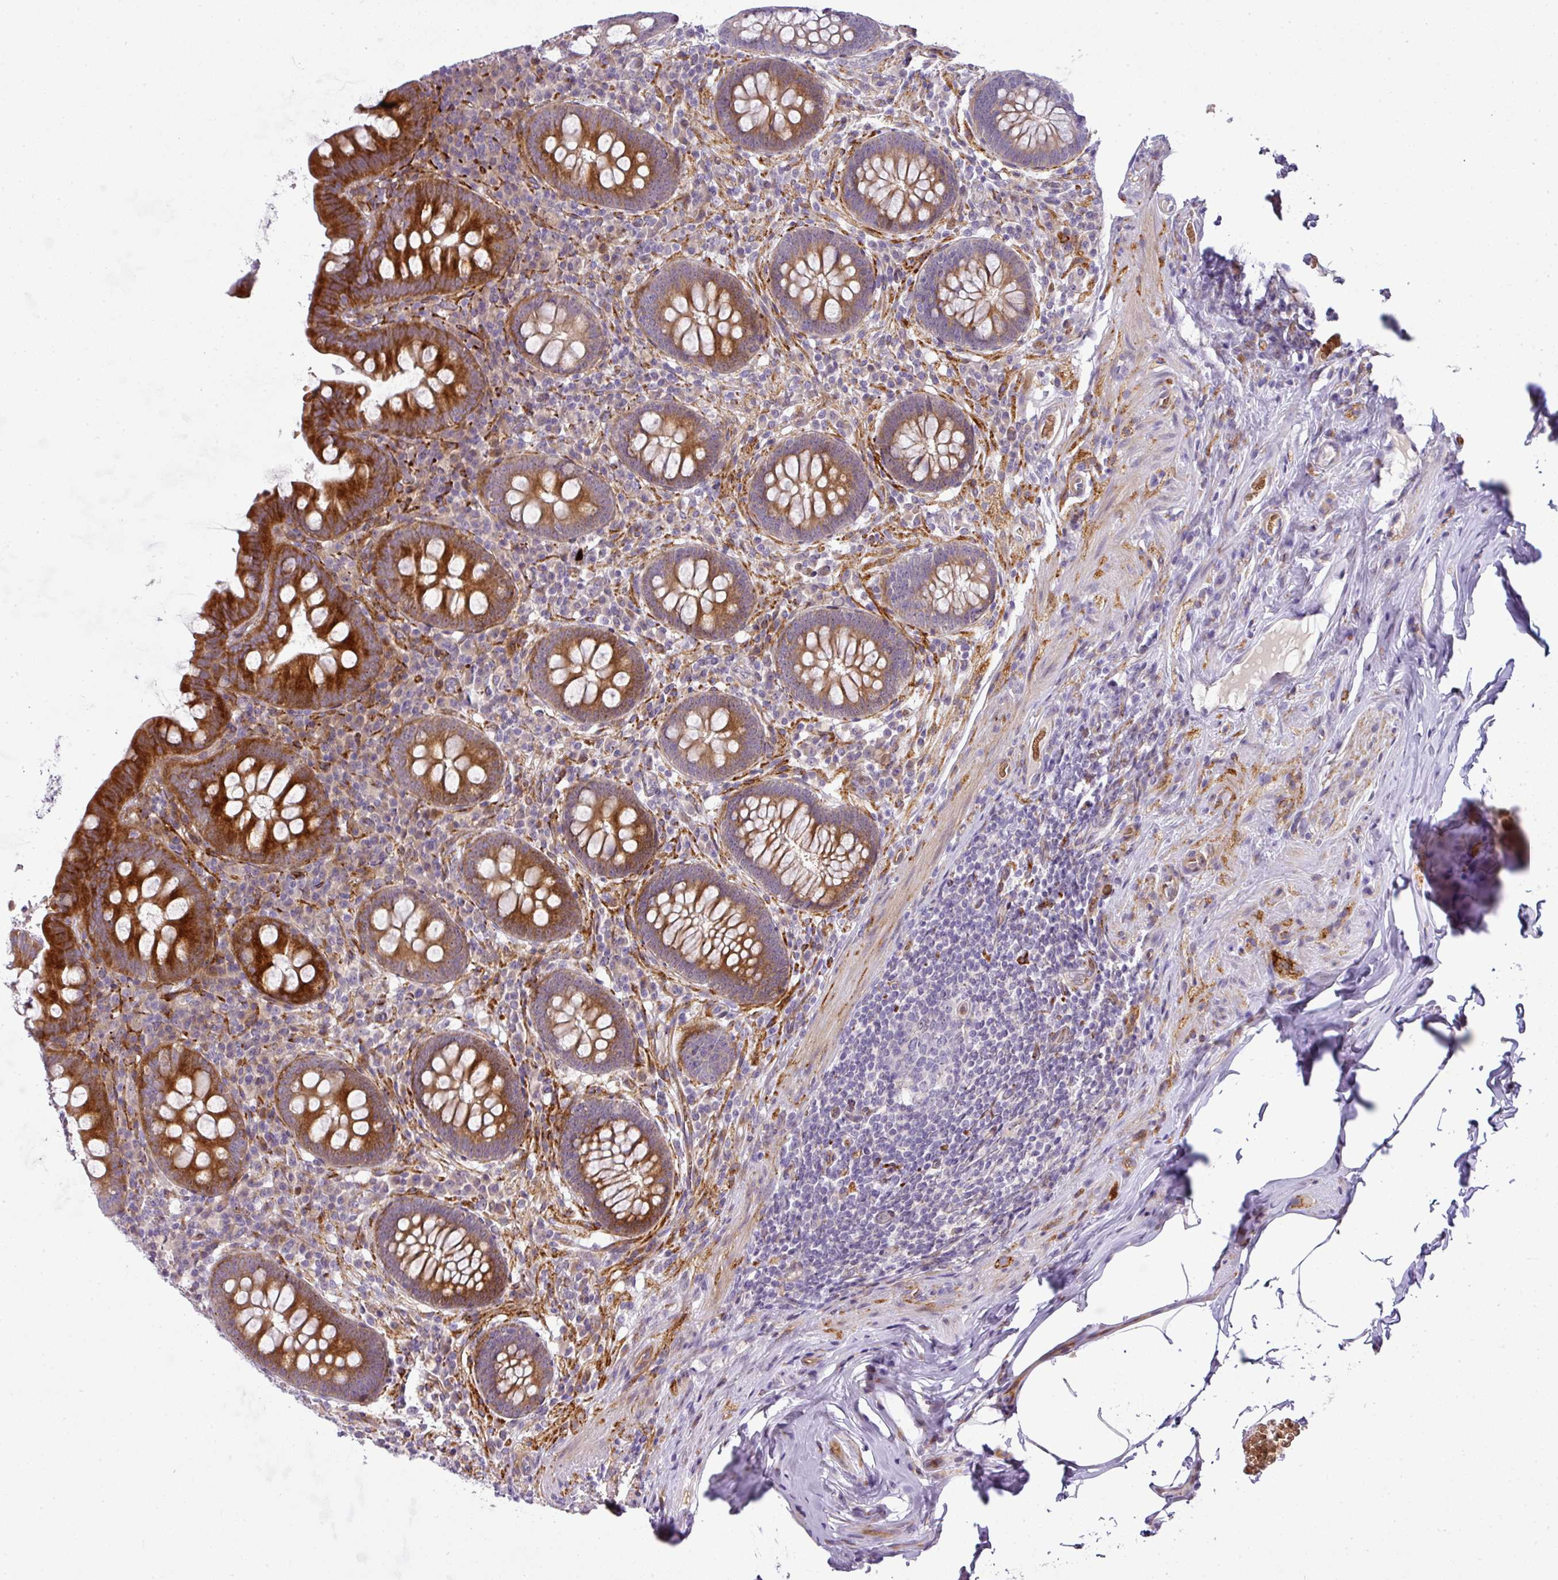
{"staining": {"intensity": "strong", "quantity": "25%-75%", "location": "cytoplasmic/membranous"}, "tissue": "appendix", "cell_type": "Glandular cells", "image_type": "normal", "snomed": [{"axis": "morphology", "description": "Normal tissue, NOS"}, {"axis": "topography", "description": "Appendix"}], "caption": "Immunohistochemical staining of normal appendix shows high levels of strong cytoplasmic/membranous staining in approximately 25%-75% of glandular cells.", "gene": "ATP6V1F", "patient": {"sex": "male", "age": 71}}